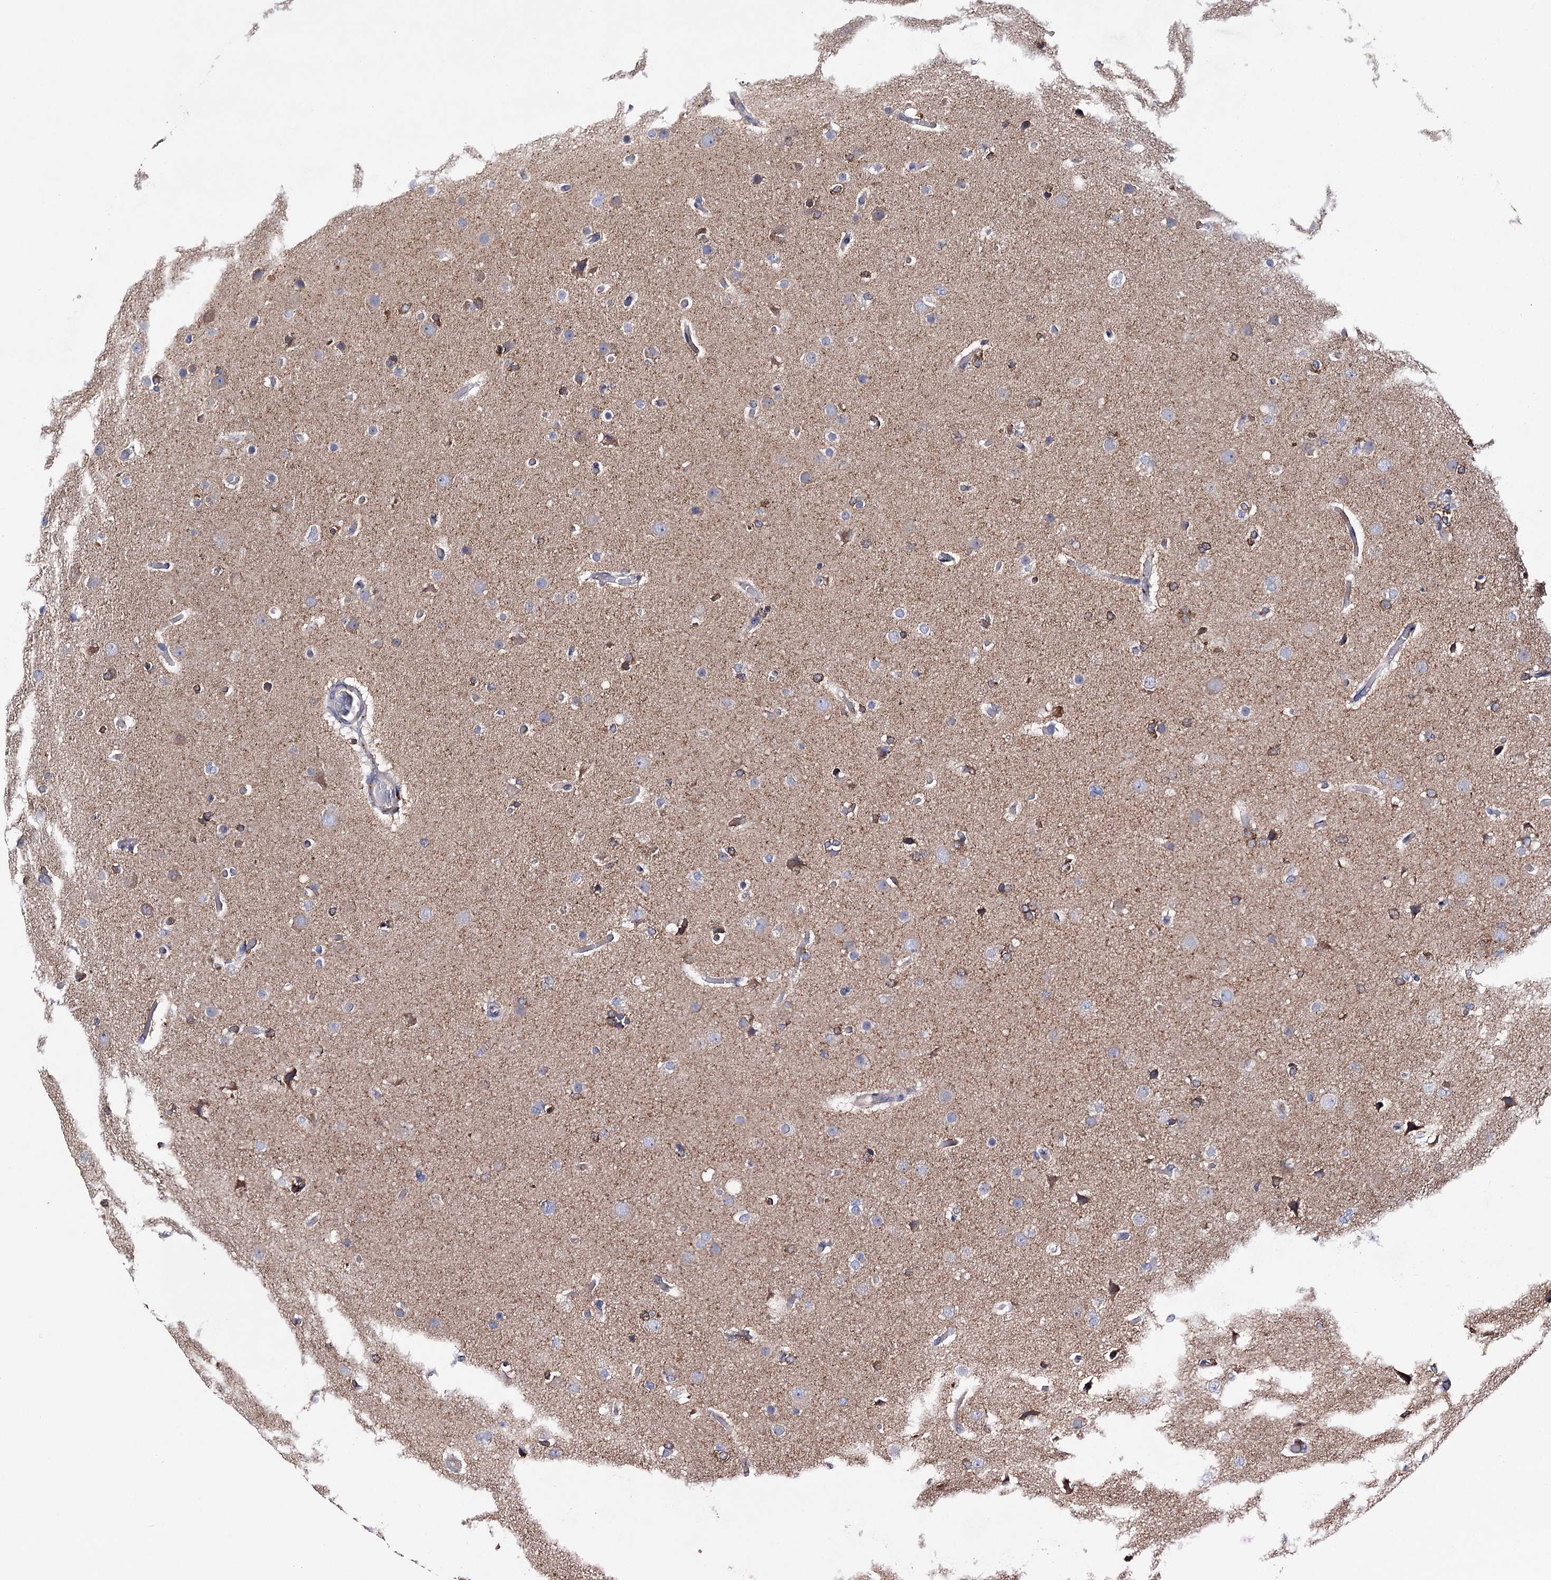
{"staining": {"intensity": "negative", "quantity": "none", "location": "none"}, "tissue": "glioma", "cell_type": "Tumor cells", "image_type": "cancer", "snomed": [{"axis": "morphology", "description": "Glioma, malignant, High grade"}, {"axis": "topography", "description": "Cerebral cortex"}], "caption": "Immunohistochemical staining of human glioma demonstrates no significant staining in tumor cells. (Brightfield microscopy of DAB (3,3'-diaminobenzidine) immunohistochemistry at high magnification).", "gene": "BBS4", "patient": {"sex": "female", "age": 36}}